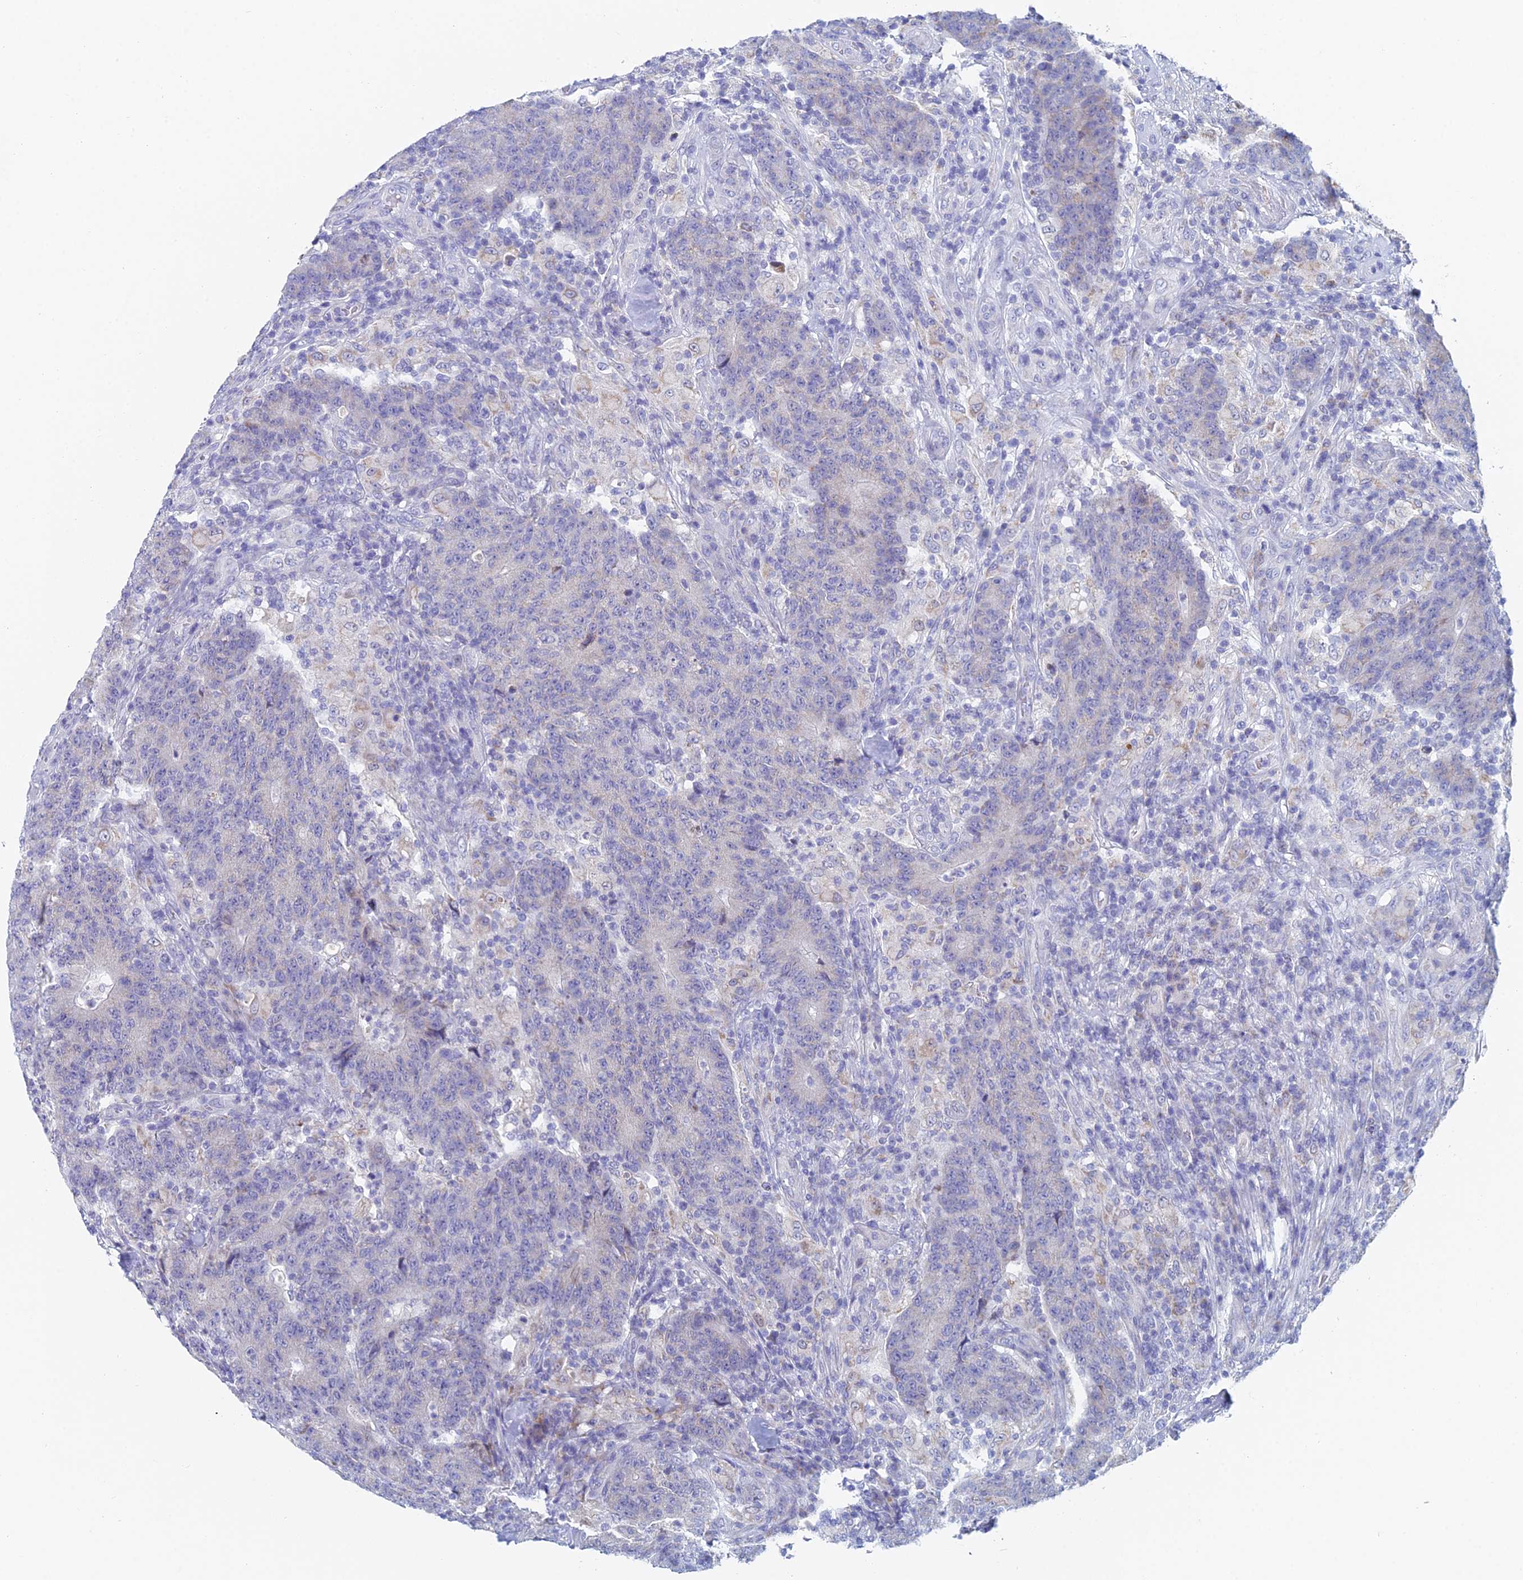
{"staining": {"intensity": "weak", "quantity": "<25%", "location": "cytoplasmic/membranous"}, "tissue": "colorectal cancer", "cell_type": "Tumor cells", "image_type": "cancer", "snomed": [{"axis": "morphology", "description": "Adenocarcinoma, NOS"}, {"axis": "topography", "description": "Colon"}], "caption": "High magnification brightfield microscopy of colorectal cancer (adenocarcinoma) stained with DAB (3,3'-diaminobenzidine) (brown) and counterstained with hematoxylin (blue): tumor cells show no significant expression.", "gene": "ACSM1", "patient": {"sex": "female", "age": 75}}